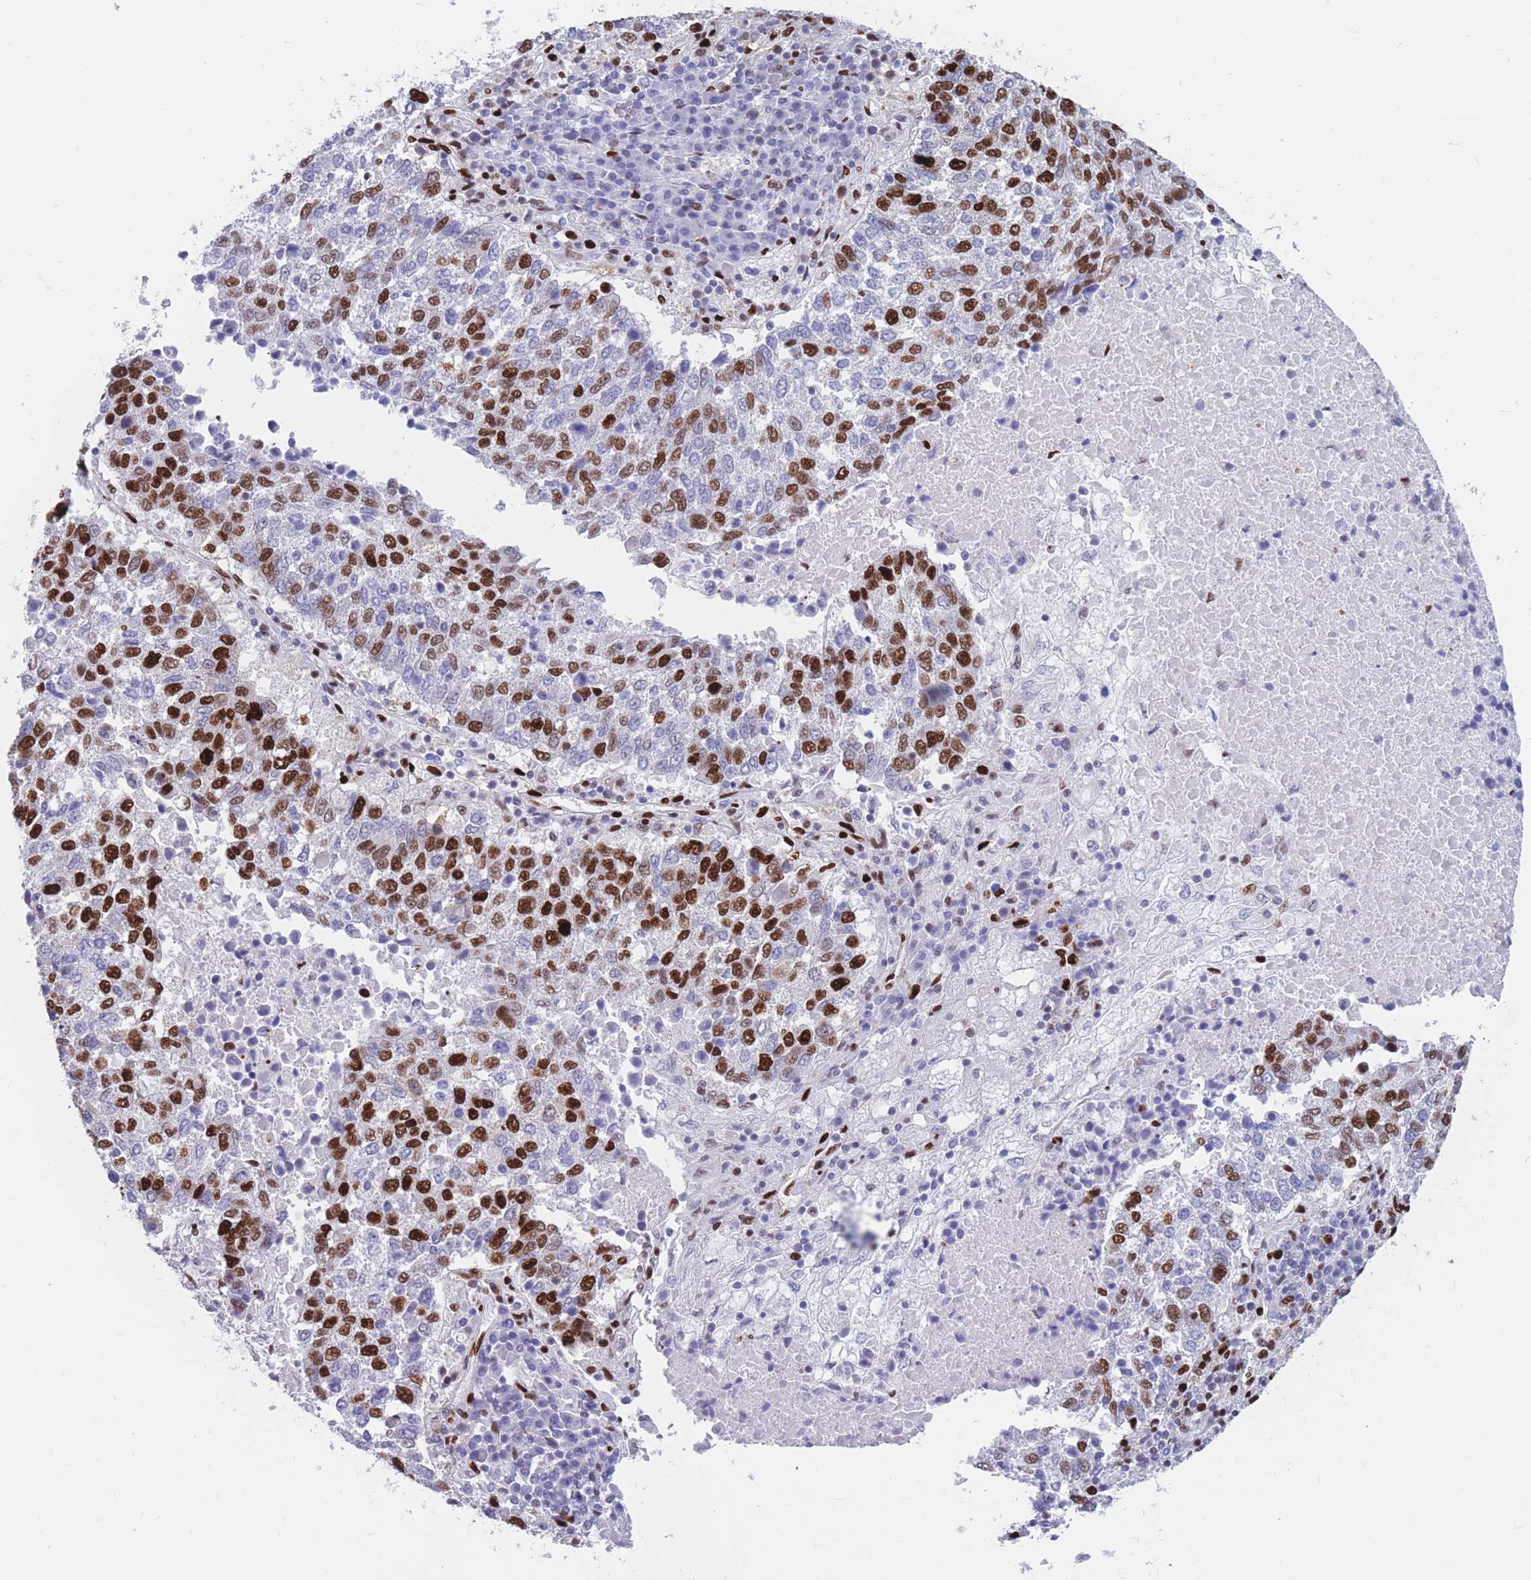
{"staining": {"intensity": "strong", "quantity": "<25%", "location": "nuclear"}, "tissue": "lung cancer", "cell_type": "Tumor cells", "image_type": "cancer", "snomed": [{"axis": "morphology", "description": "Squamous cell carcinoma, NOS"}, {"axis": "topography", "description": "Lung"}], "caption": "Protein staining of lung squamous cell carcinoma tissue exhibits strong nuclear staining in about <25% of tumor cells.", "gene": "NASP", "patient": {"sex": "male", "age": 73}}